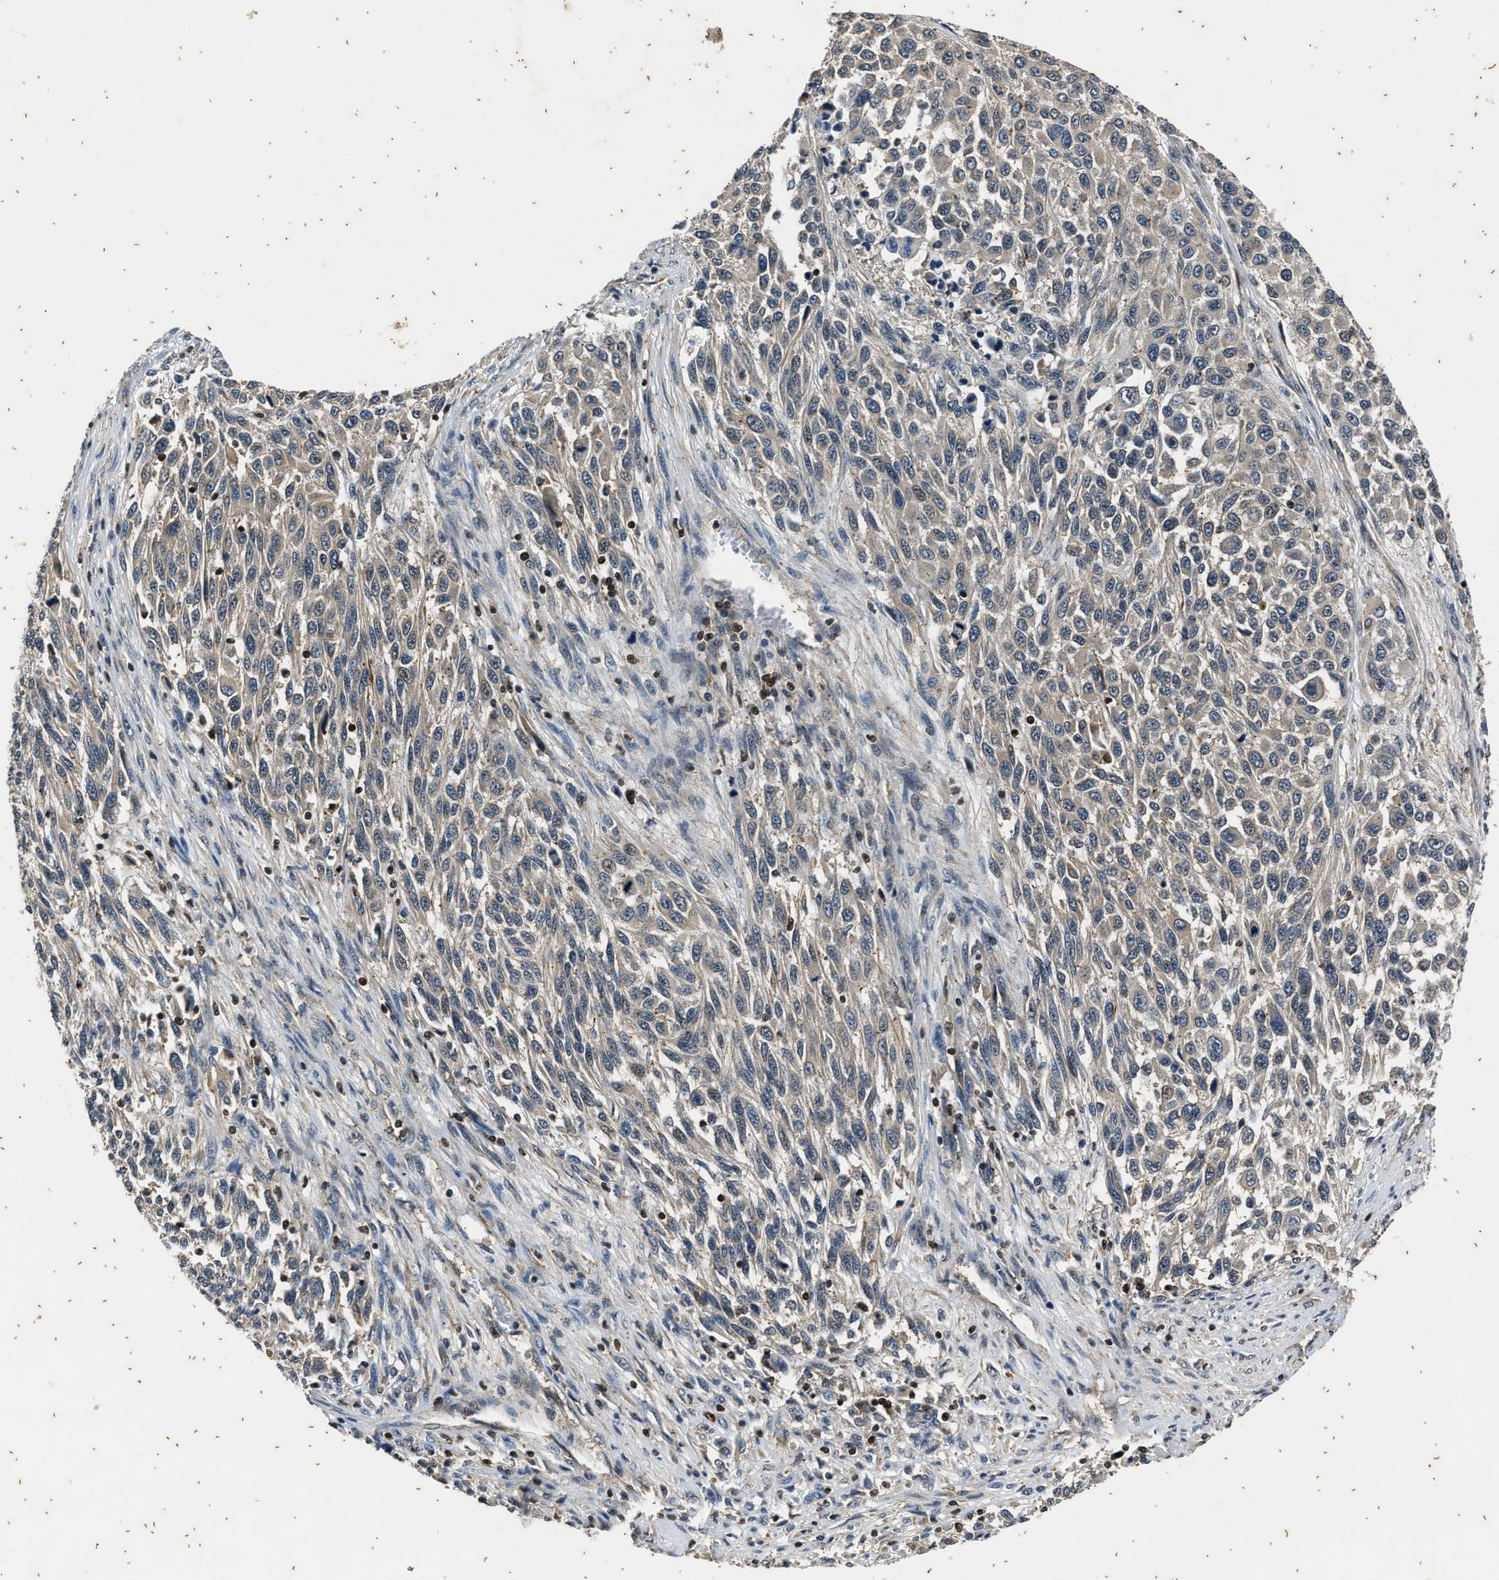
{"staining": {"intensity": "weak", "quantity": "<25%", "location": "cytoplasmic/membranous"}, "tissue": "melanoma", "cell_type": "Tumor cells", "image_type": "cancer", "snomed": [{"axis": "morphology", "description": "Malignant melanoma, Metastatic site"}, {"axis": "topography", "description": "Lymph node"}], "caption": "Tumor cells are negative for brown protein staining in melanoma. (Stains: DAB (3,3'-diaminobenzidine) IHC with hematoxylin counter stain, Microscopy: brightfield microscopy at high magnification).", "gene": "PTPN7", "patient": {"sex": "male", "age": 61}}